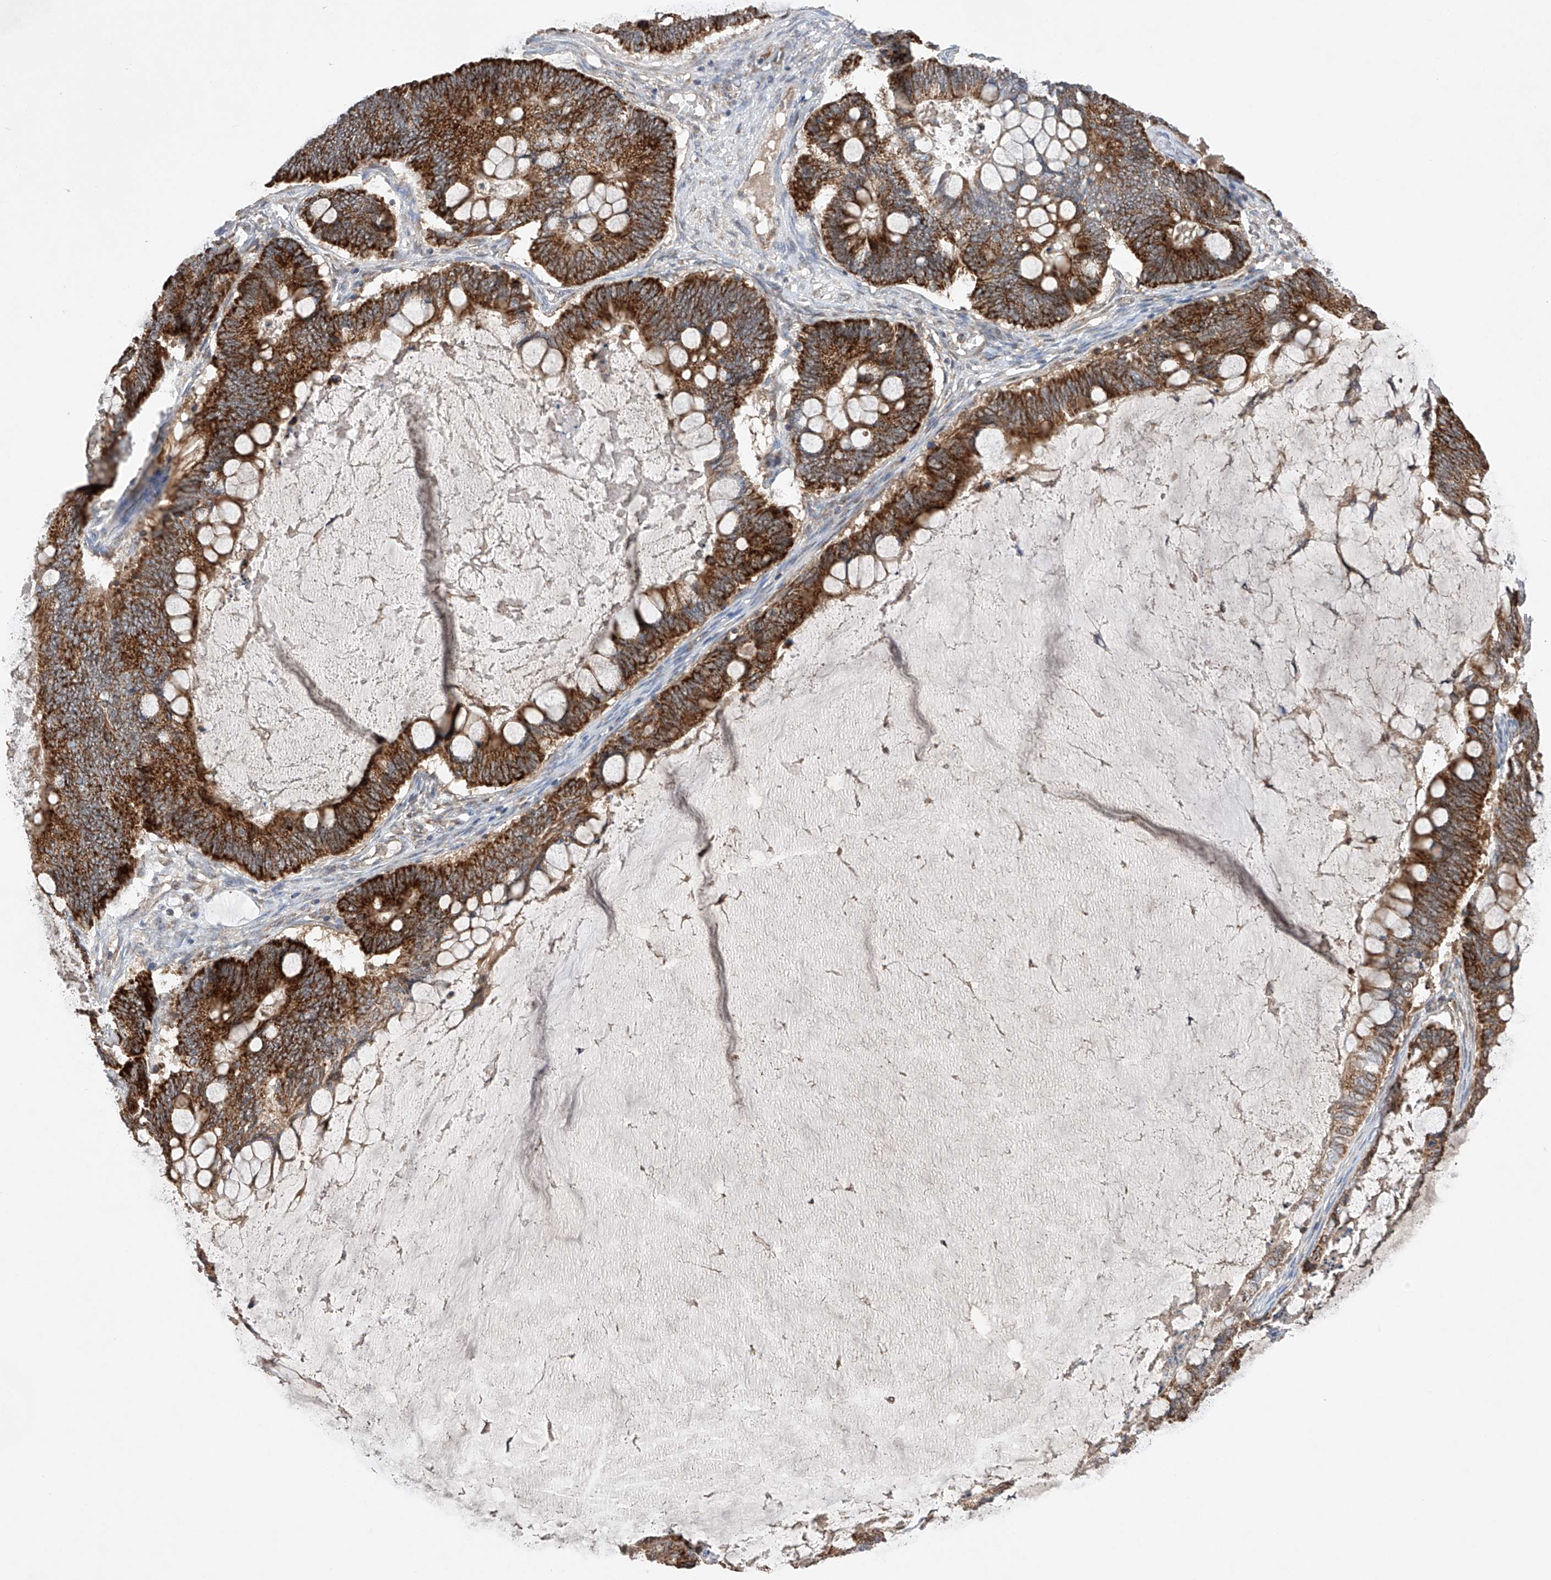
{"staining": {"intensity": "strong", "quantity": ">75%", "location": "cytoplasmic/membranous"}, "tissue": "ovarian cancer", "cell_type": "Tumor cells", "image_type": "cancer", "snomed": [{"axis": "morphology", "description": "Cystadenocarcinoma, mucinous, NOS"}, {"axis": "topography", "description": "Ovary"}], "caption": "This is an image of IHC staining of ovarian cancer, which shows strong positivity in the cytoplasmic/membranous of tumor cells.", "gene": "SDHAF4", "patient": {"sex": "female", "age": 61}}